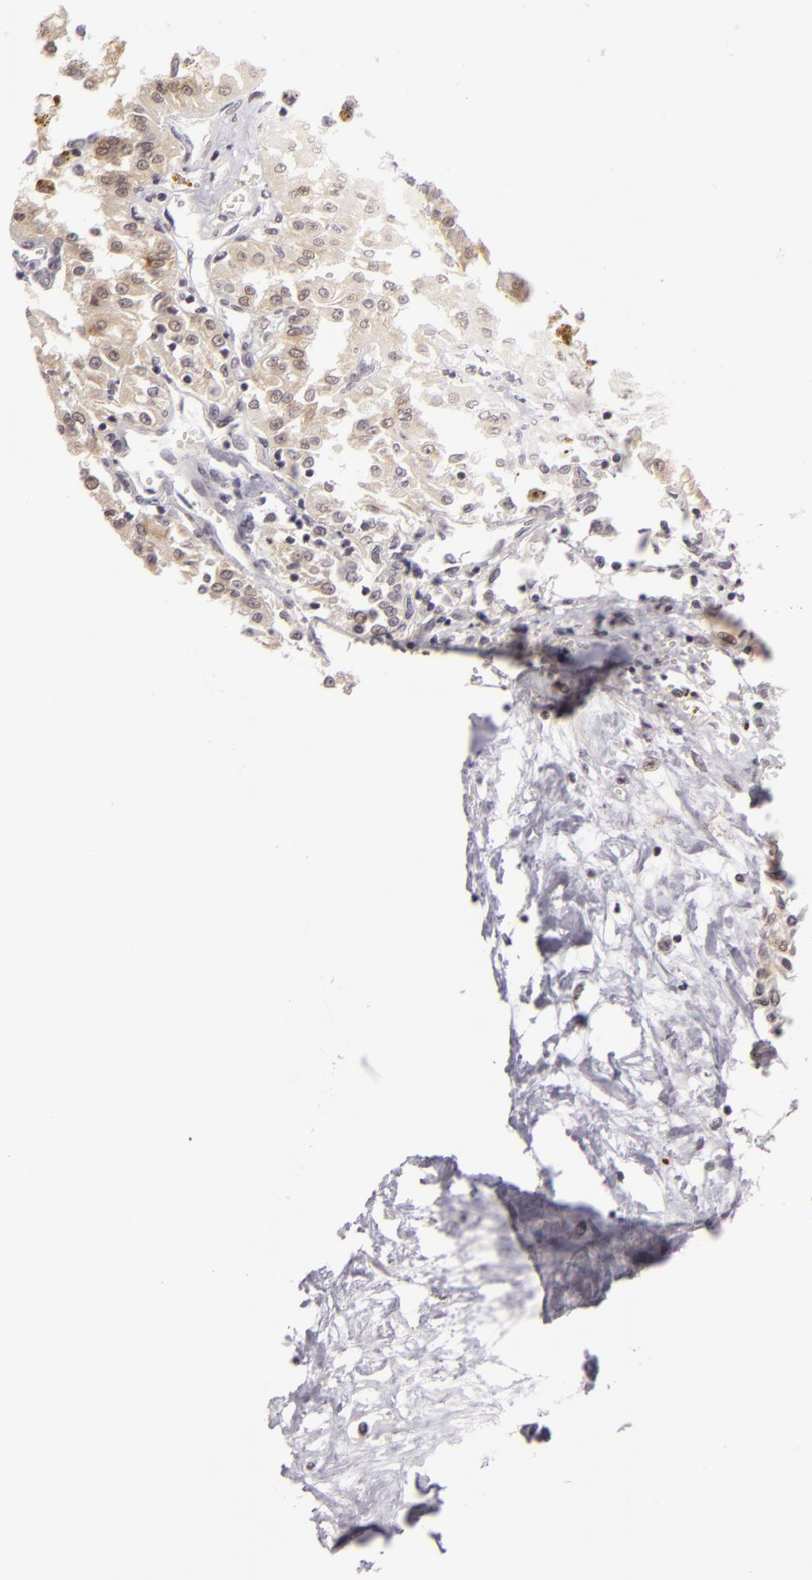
{"staining": {"intensity": "weak", "quantity": "25%-75%", "location": "cytoplasmic/membranous"}, "tissue": "renal cancer", "cell_type": "Tumor cells", "image_type": "cancer", "snomed": [{"axis": "morphology", "description": "Adenocarcinoma, NOS"}, {"axis": "topography", "description": "Kidney"}], "caption": "Protein staining of renal cancer tissue reveals weak cytoplasmic/membranous expression in approximately 25%-75% of tumor cells.", "gene": "ZNF205", "patient": {"sex": "male", "age": 78}}